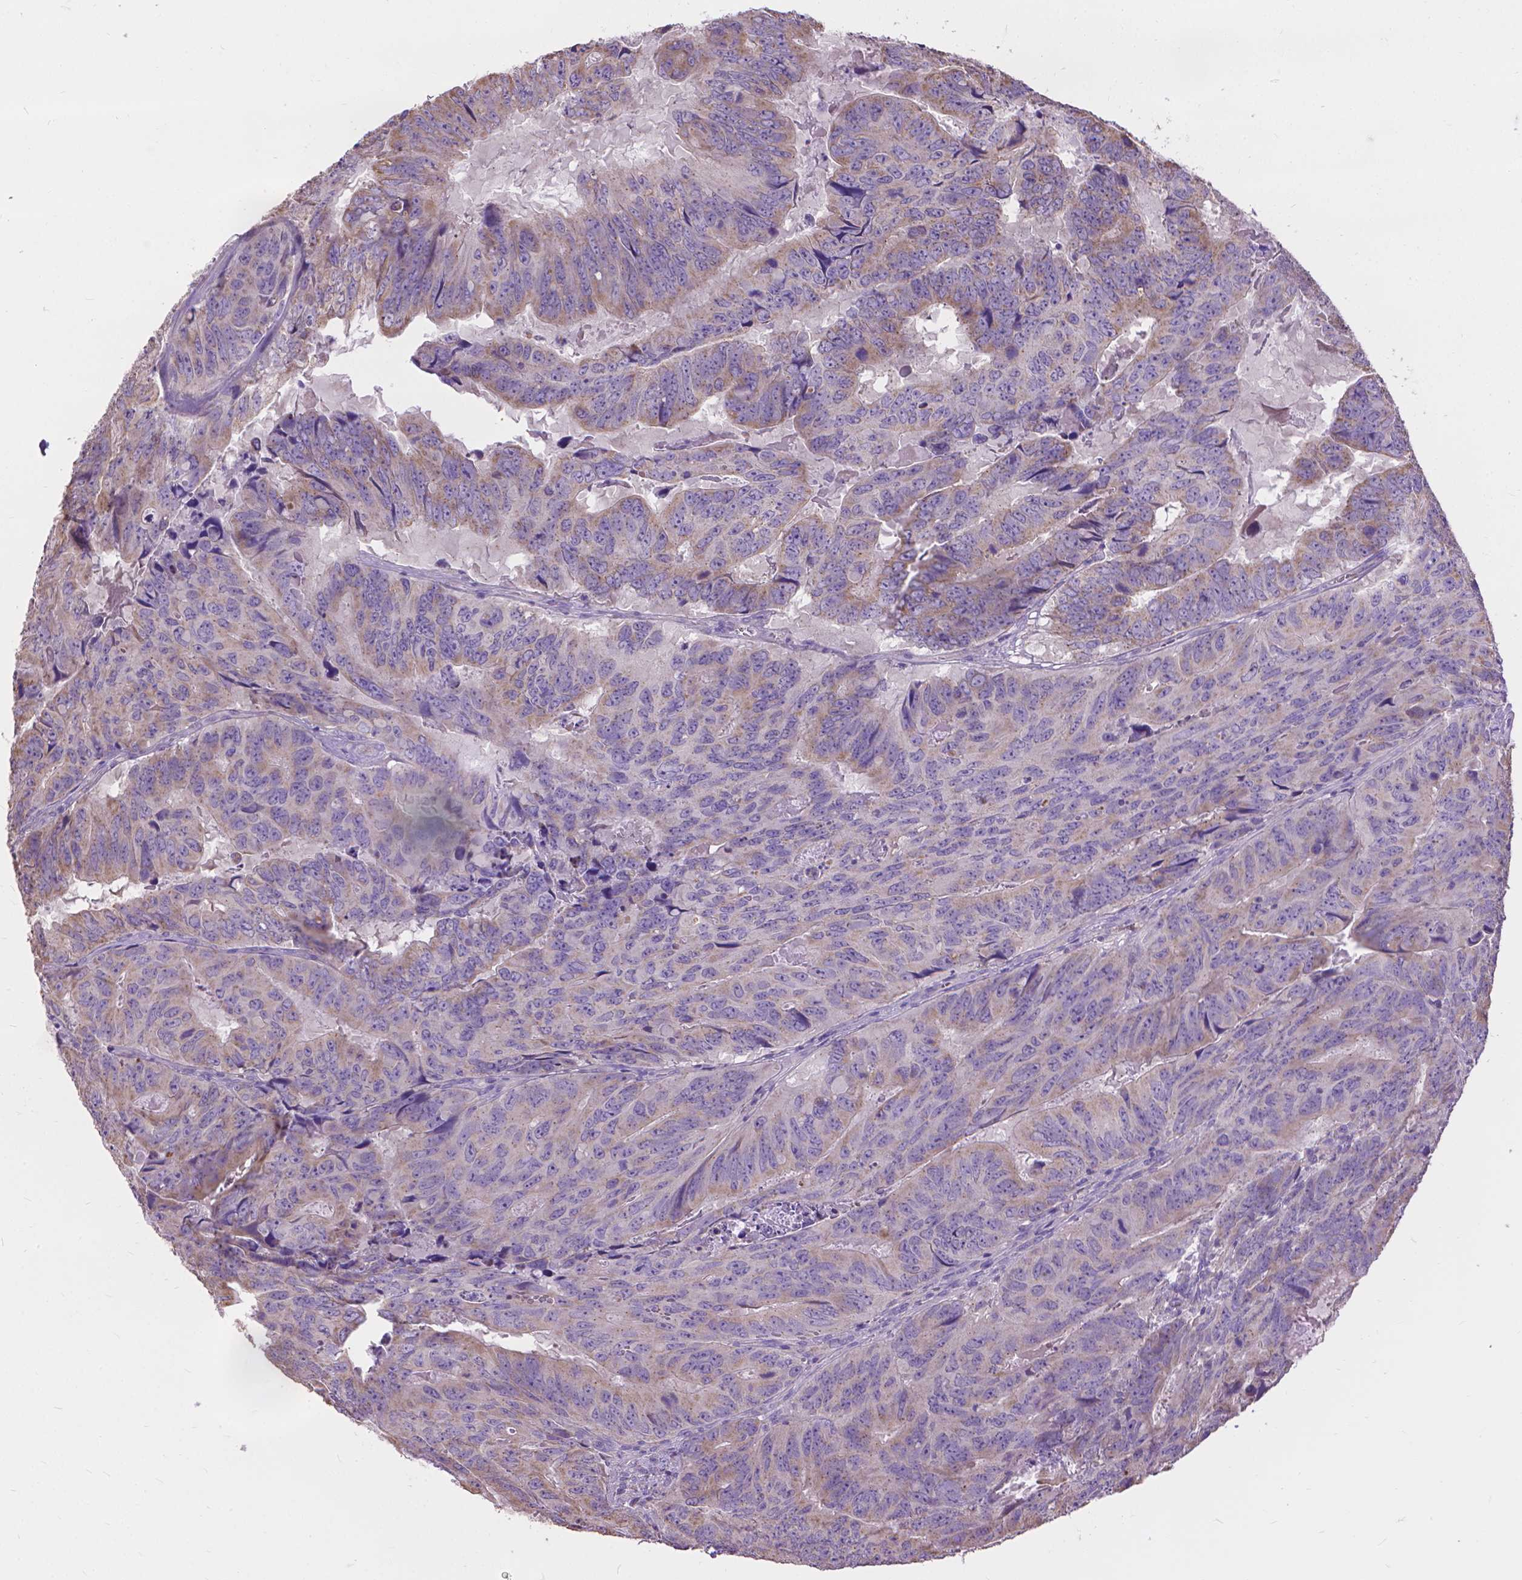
{"staining": {"intensity": "weak", "quantity": ">75%", "location": "cytoplasmic/membranous"}, "tissue": "colorectal cancer", "cell_type": "Tumor cells", "image_type": "cancer", "snomed": [{"axis": "morphology", "description": "Adenocarcinoma, NOS"}, {"axis": "topography", "description": "Colon"}], "caption": "Immunohistochemical staining of colorectal cancer shows low levels of weak cytoplasmic/membranous protein staining in approximately >75% of tumor cells. The staining is performed using DAB brown chromogen to label protein expression. The nuclei are counter-stained blue using hematoxylin.", "gene": "SYN1", "patient": {"sex": "male", "age": 79}}